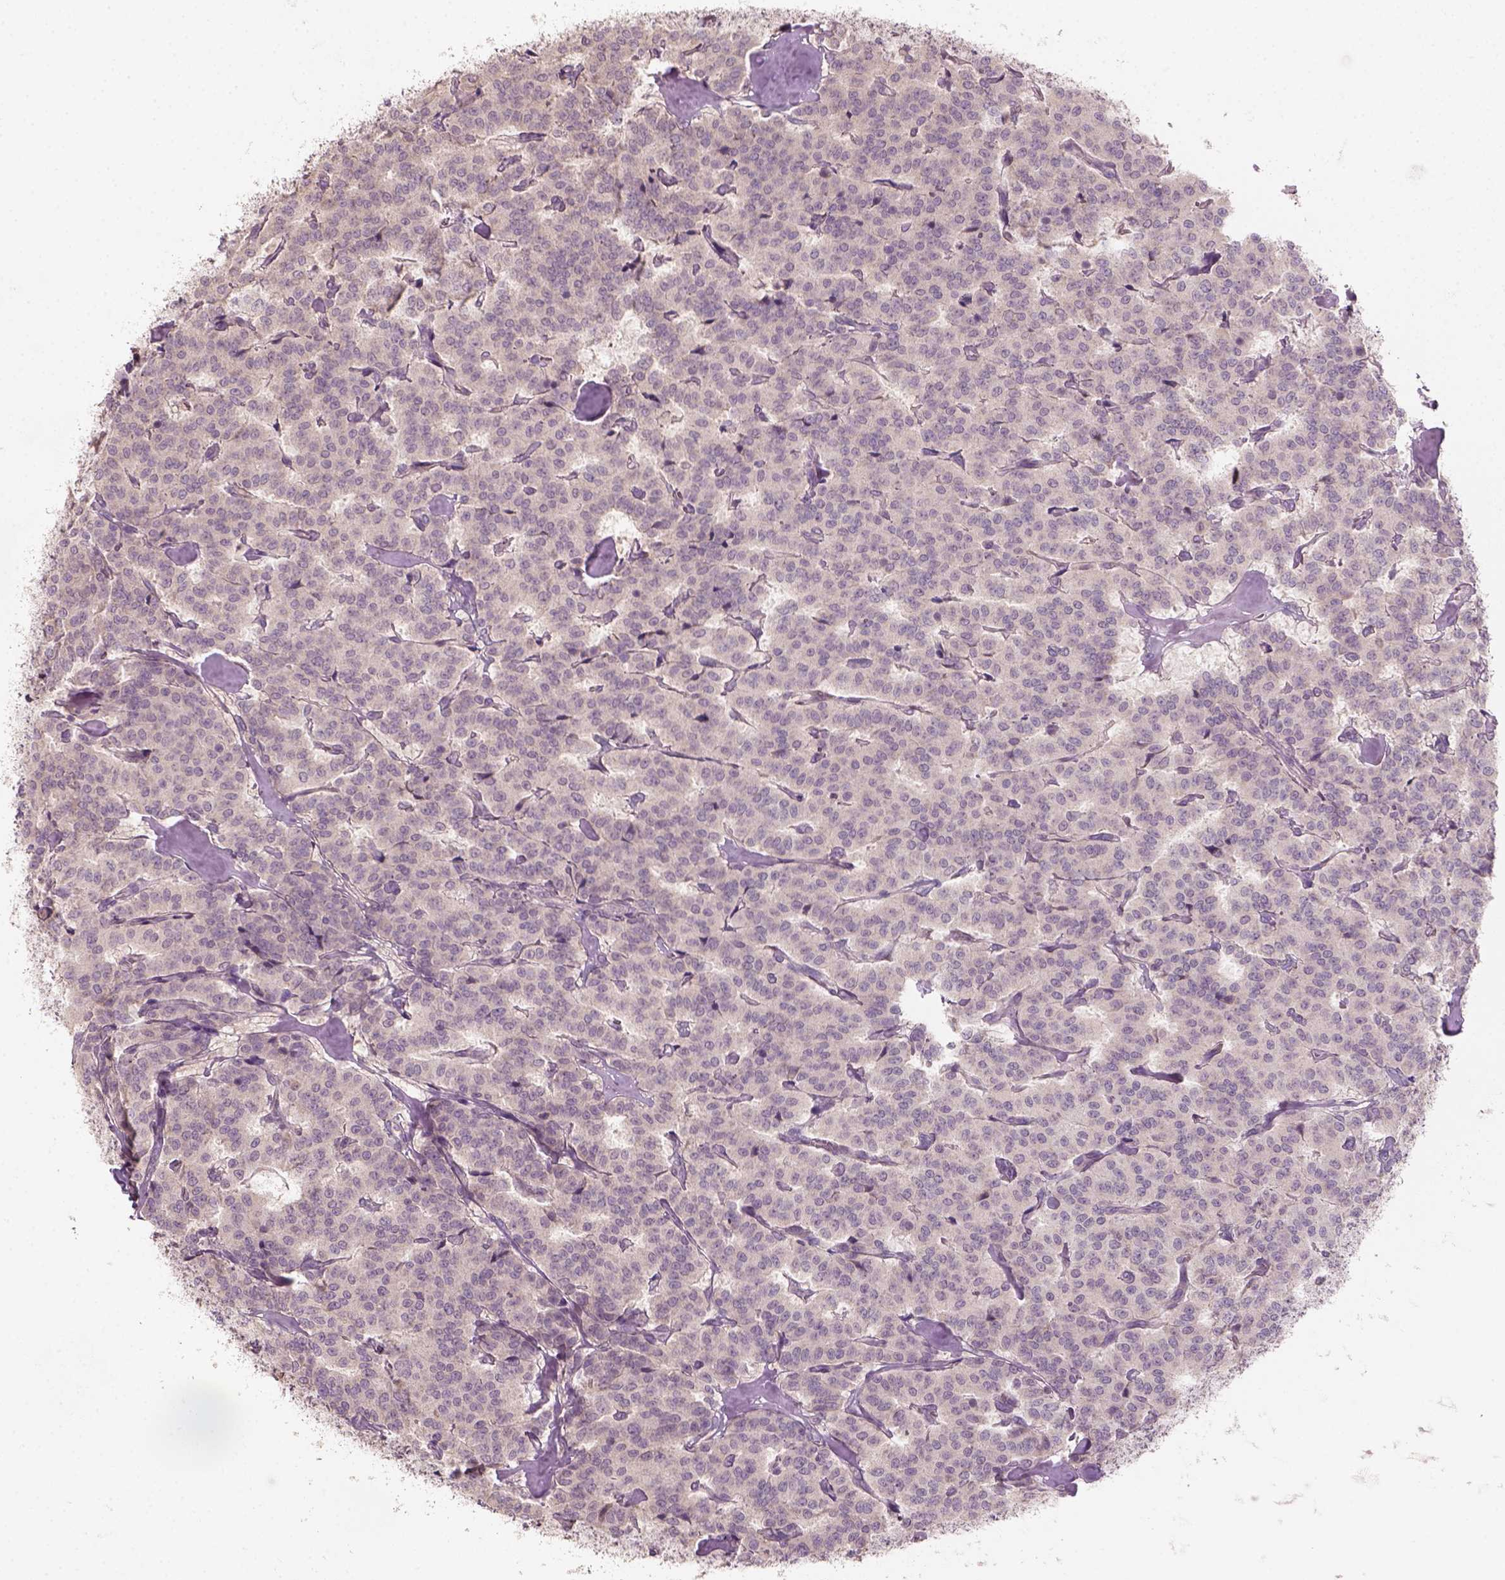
{"staining": {"intensity": "negative", "quantity": "none", "location": "none"}, "tissue": "carcinoid", "cell_type": "Tumor cells", "image_type": "cancer", "snomed": [{"axis": "morphology", "description": "Carcinoid, malignant, NOS"}, {"axis": "topography", "description": "Lung"}], "caption": "A micrograph of human carcinoid is negative for staining in tumor cells.", "gene": "AQP9", "patient": {"sex": "female", "age": 46}}